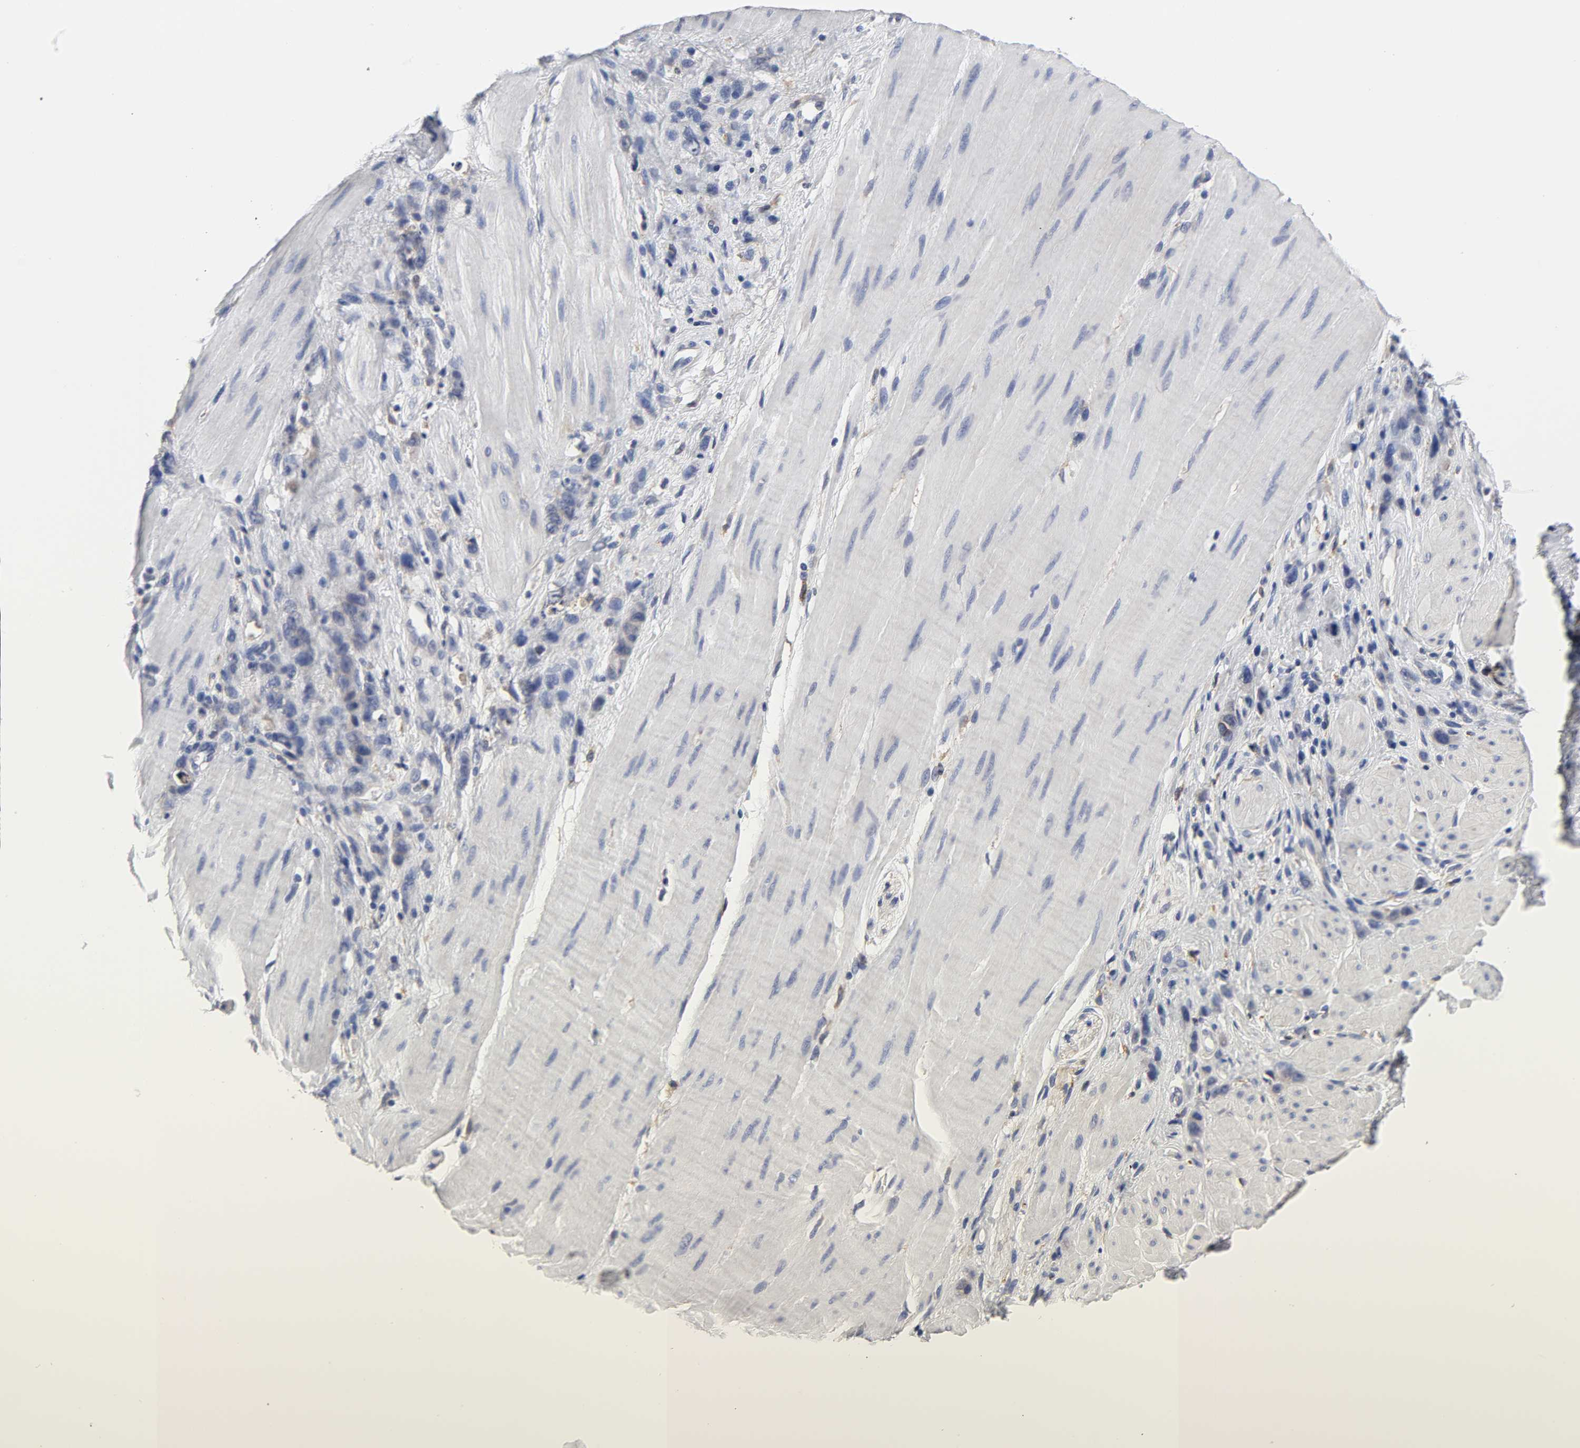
{"staining": {"intensity": "negative", "quantity": "none", "location": "none"}, "tissue": "stomach cancer", "cell_type": "Tumor cells", "image_type": "cancer", "snomed": [{"axis": "morphology", "description": "Adenocarcinoma, NOS"}, {"axis": "topography", "description": "Stomach"}], "caption": "Immunohistochemistry micrograph of neoplastic tissue: human stomach adenocarcinoma stained with DAB displays no significant protein expression in tumor cells.", "gene": "HCK", "patient": {"sex": "male", "age": 82}}